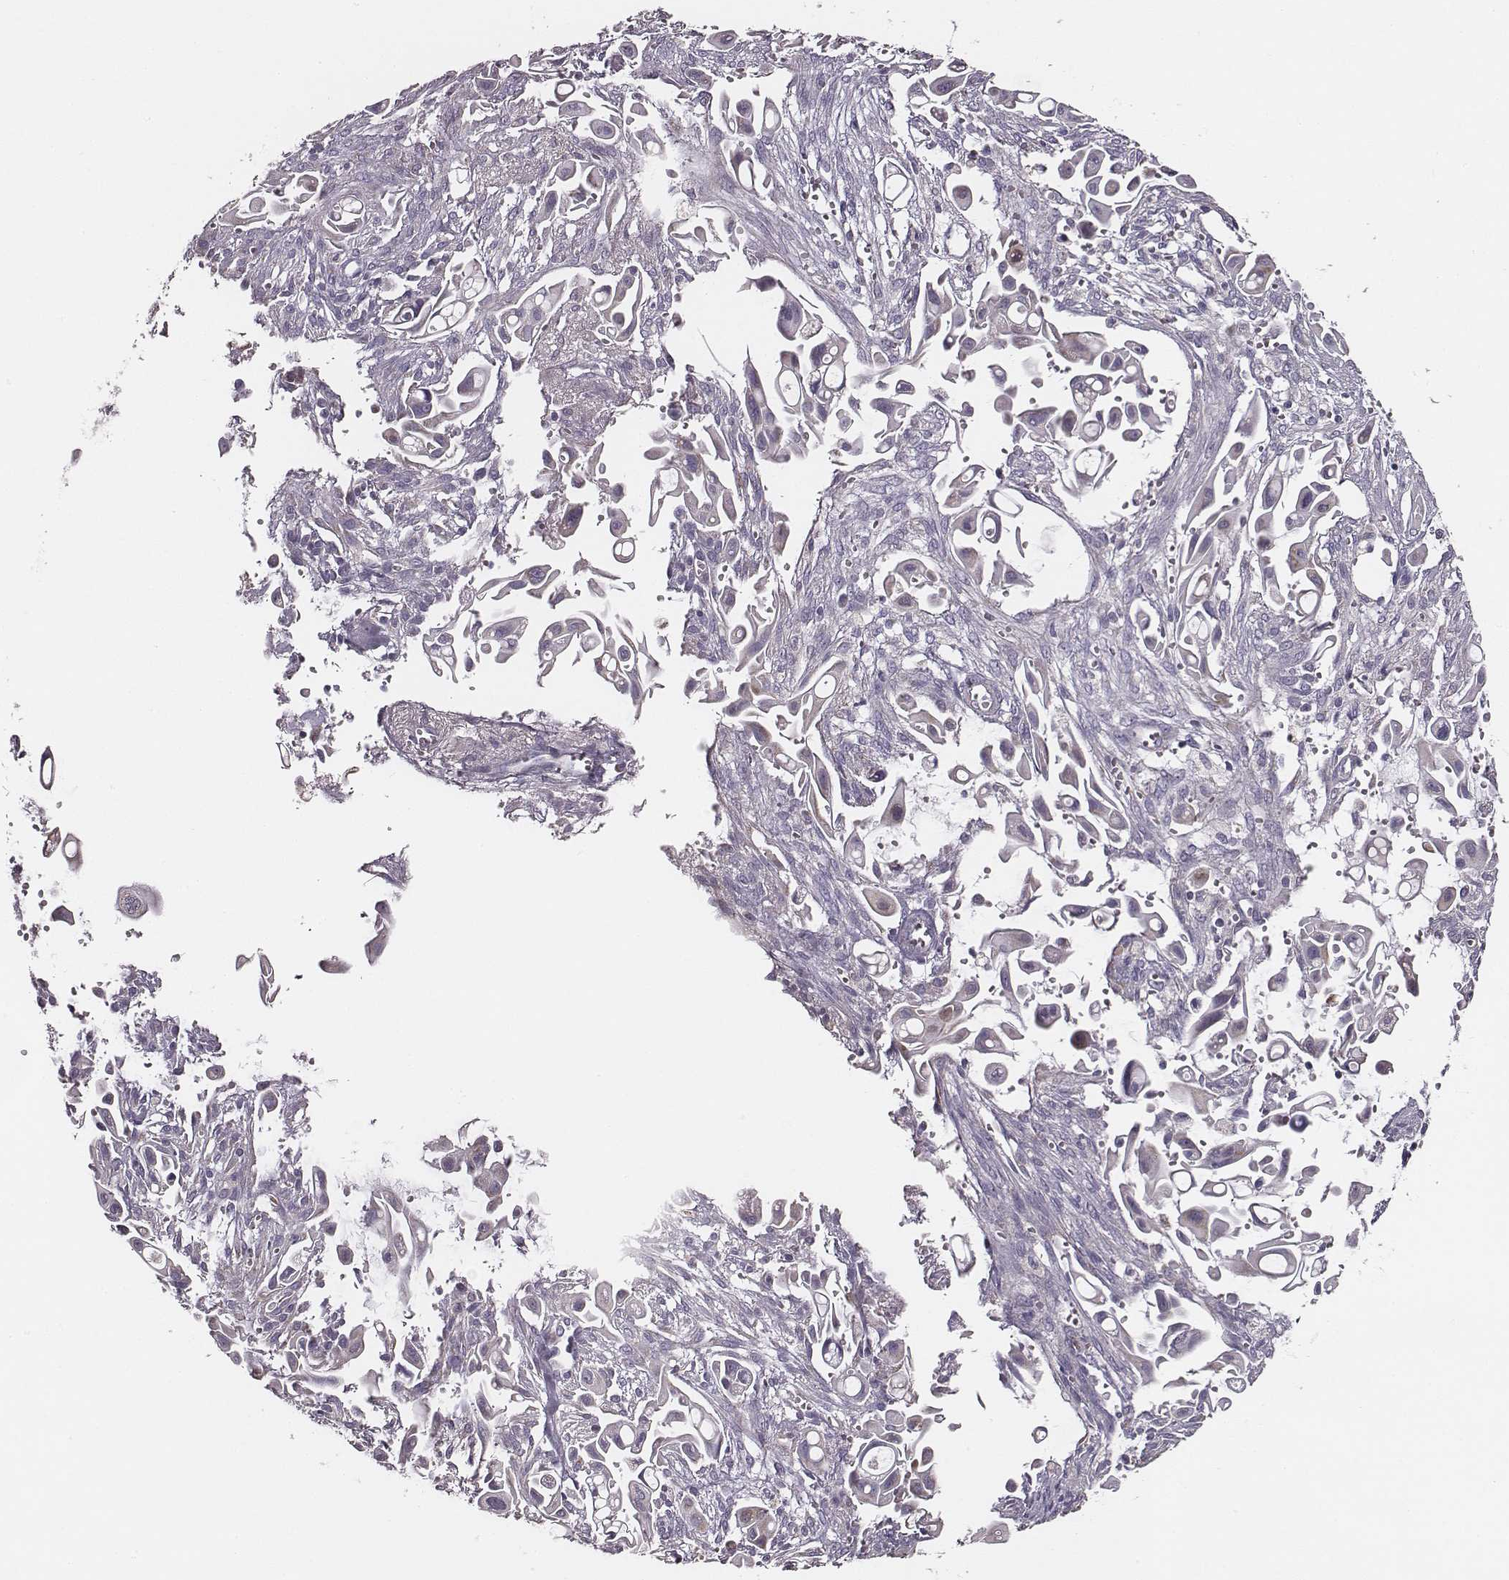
{"staining": {"intensity": "negative", "quantity": "none", "location": "none"}, "tissue": "pancreatic cancer", "cell_type": "Tumor cells", "image_type": "cancer", "snomed": [{"axis": "morphology", "description": "Adenocarcinoma, NOS"}, {"axis": "topography", "description": "Pancreas"}], "caption": "IHC histopathology image of neoplastic tissue: pancreatic adenocarcinoma stained with DAB demonstrates no significant protein staining in tumor cells. (Immunohistochemistry (ihc), brightfield microscopy, high magnification).", "gene": "UBL4B", "patient": {"sex": "male", "age": 50}}